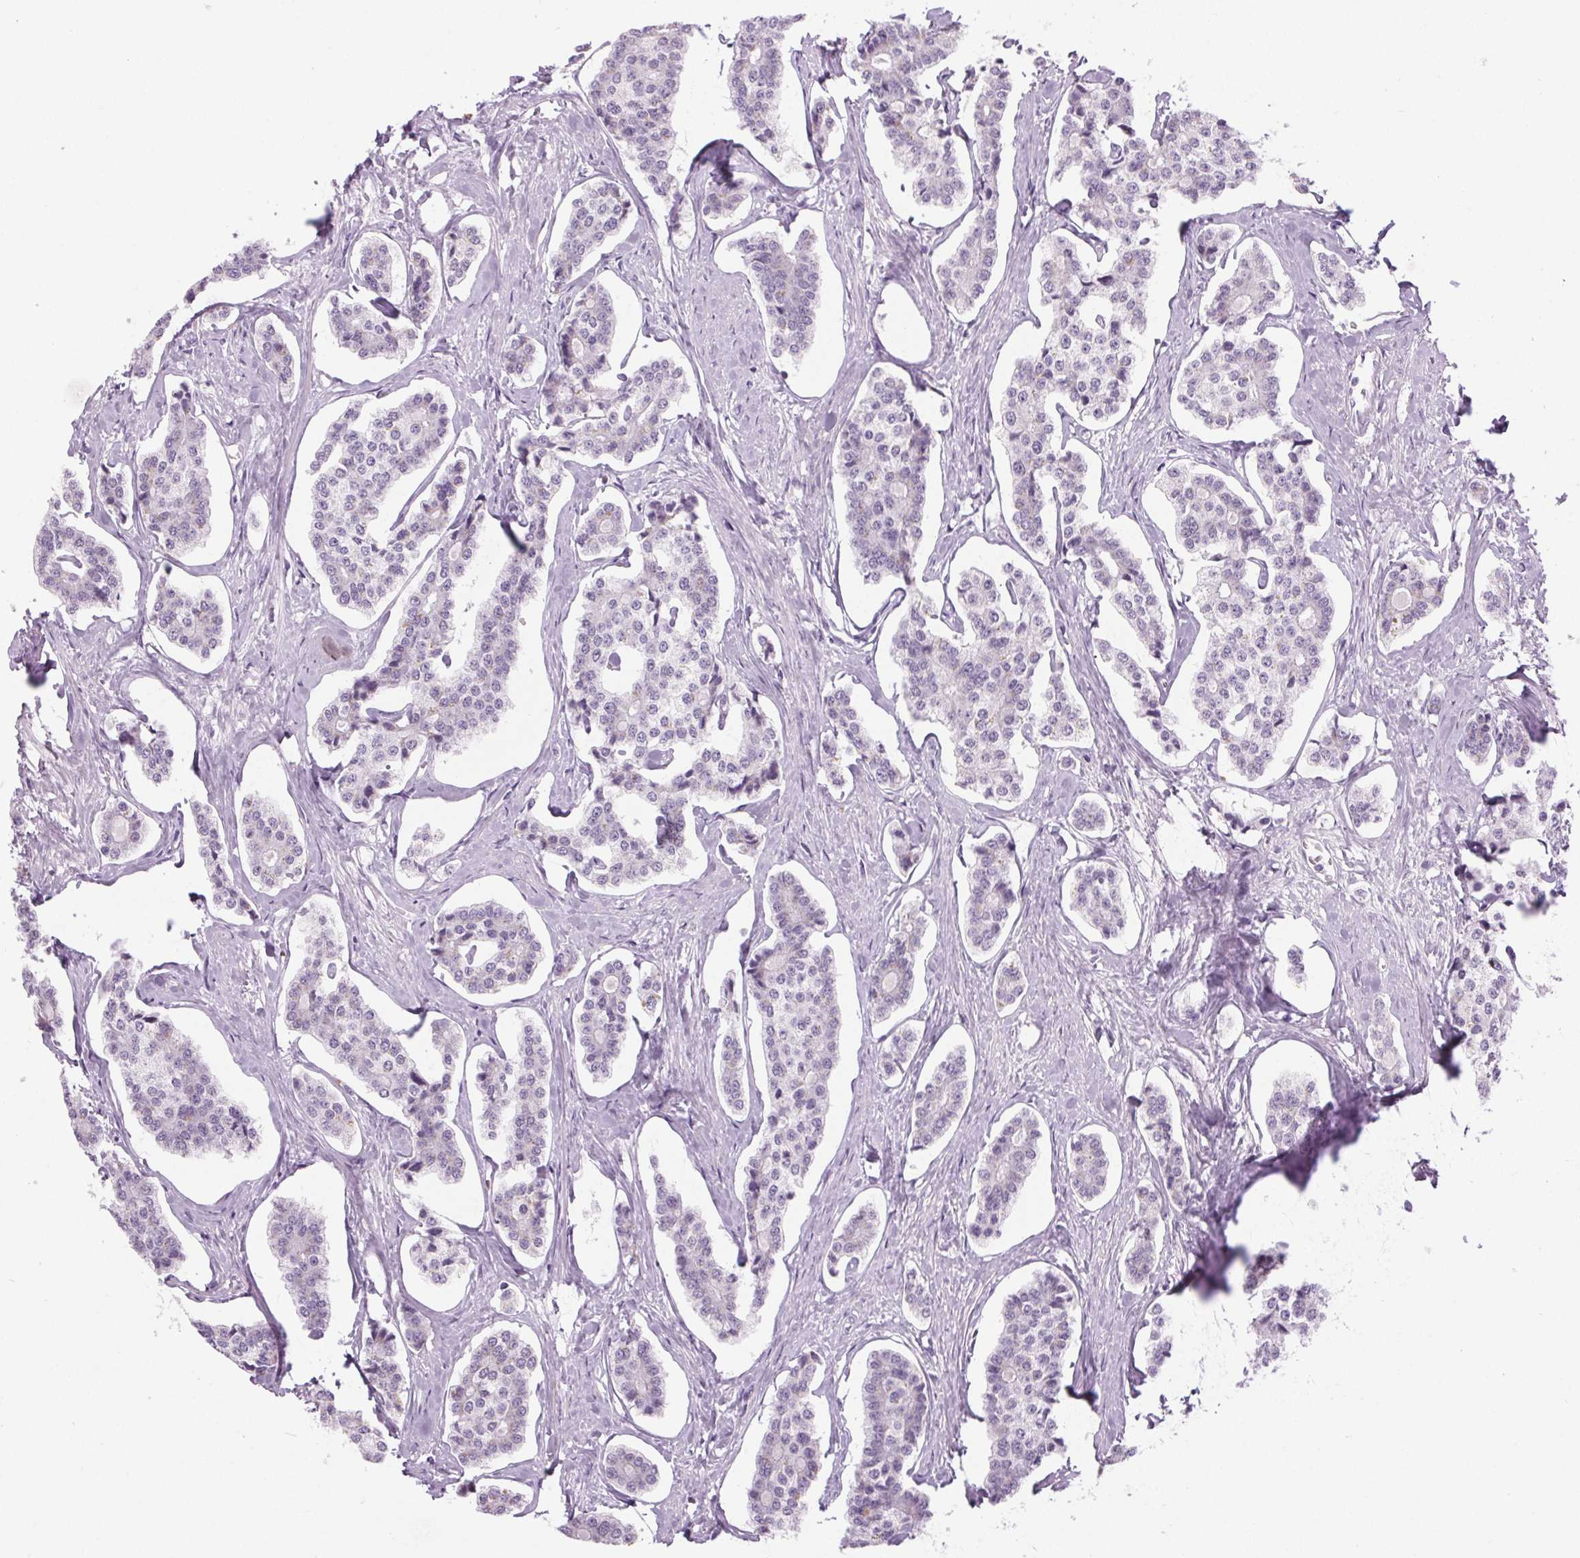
{"staining": {"intensity": "negative", "quantity": "none", "location": "none"}, "tissue": "carcinoid", "cell_type": "Tumor cells", "image_type": "cancer", "snomed": [{"axis": "morphology", "description": "Carcinoid, malignant, NOS"}, {"axis": "topography", "description": "Small intestine"}], "caption": "Immunohistochemical staining of human carcinoid (malignant) reveals no significant expression in tumor cells.", "gene": "LRP2", "patient": {"sex": "female", "age": 65}}